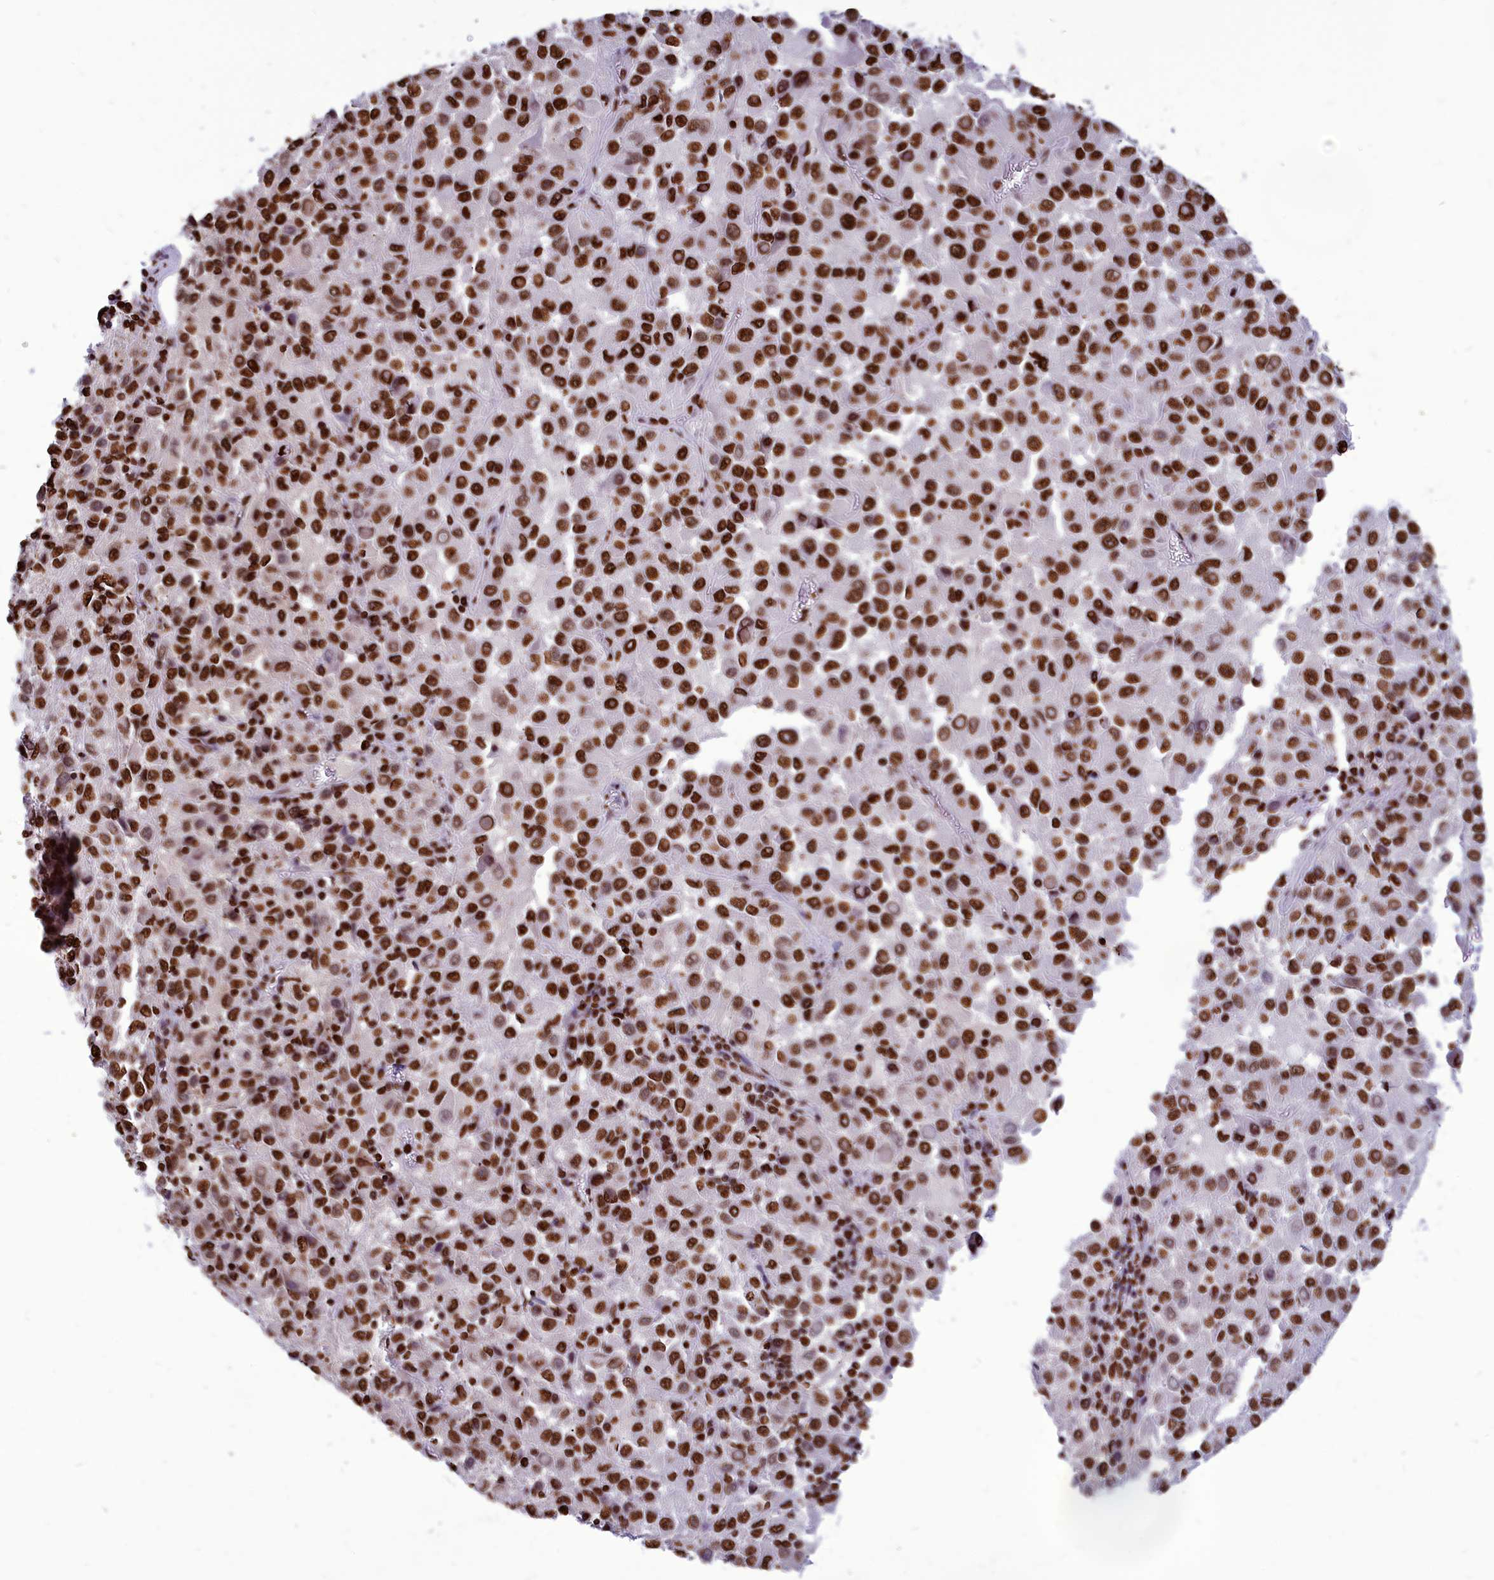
{"staining": {"intensity": "strong", "quantity": ">75%", "location": "nuclear"}, "tissue": "melanoma", "cell_type": "Tumor cells", "image_type": "cancer", "snomed": [{"axis": "morphology", "description": "Malignant melanoma, Metastatic site"}, {"axis": "topography", "description": "Lung"}], "caption": "An image of human melanoma stained for a protein exhibits strong nuclear brown staining in tumor cells.", "gene": "AKAP17A", "patient": {"sex": "male", "age": 64}}